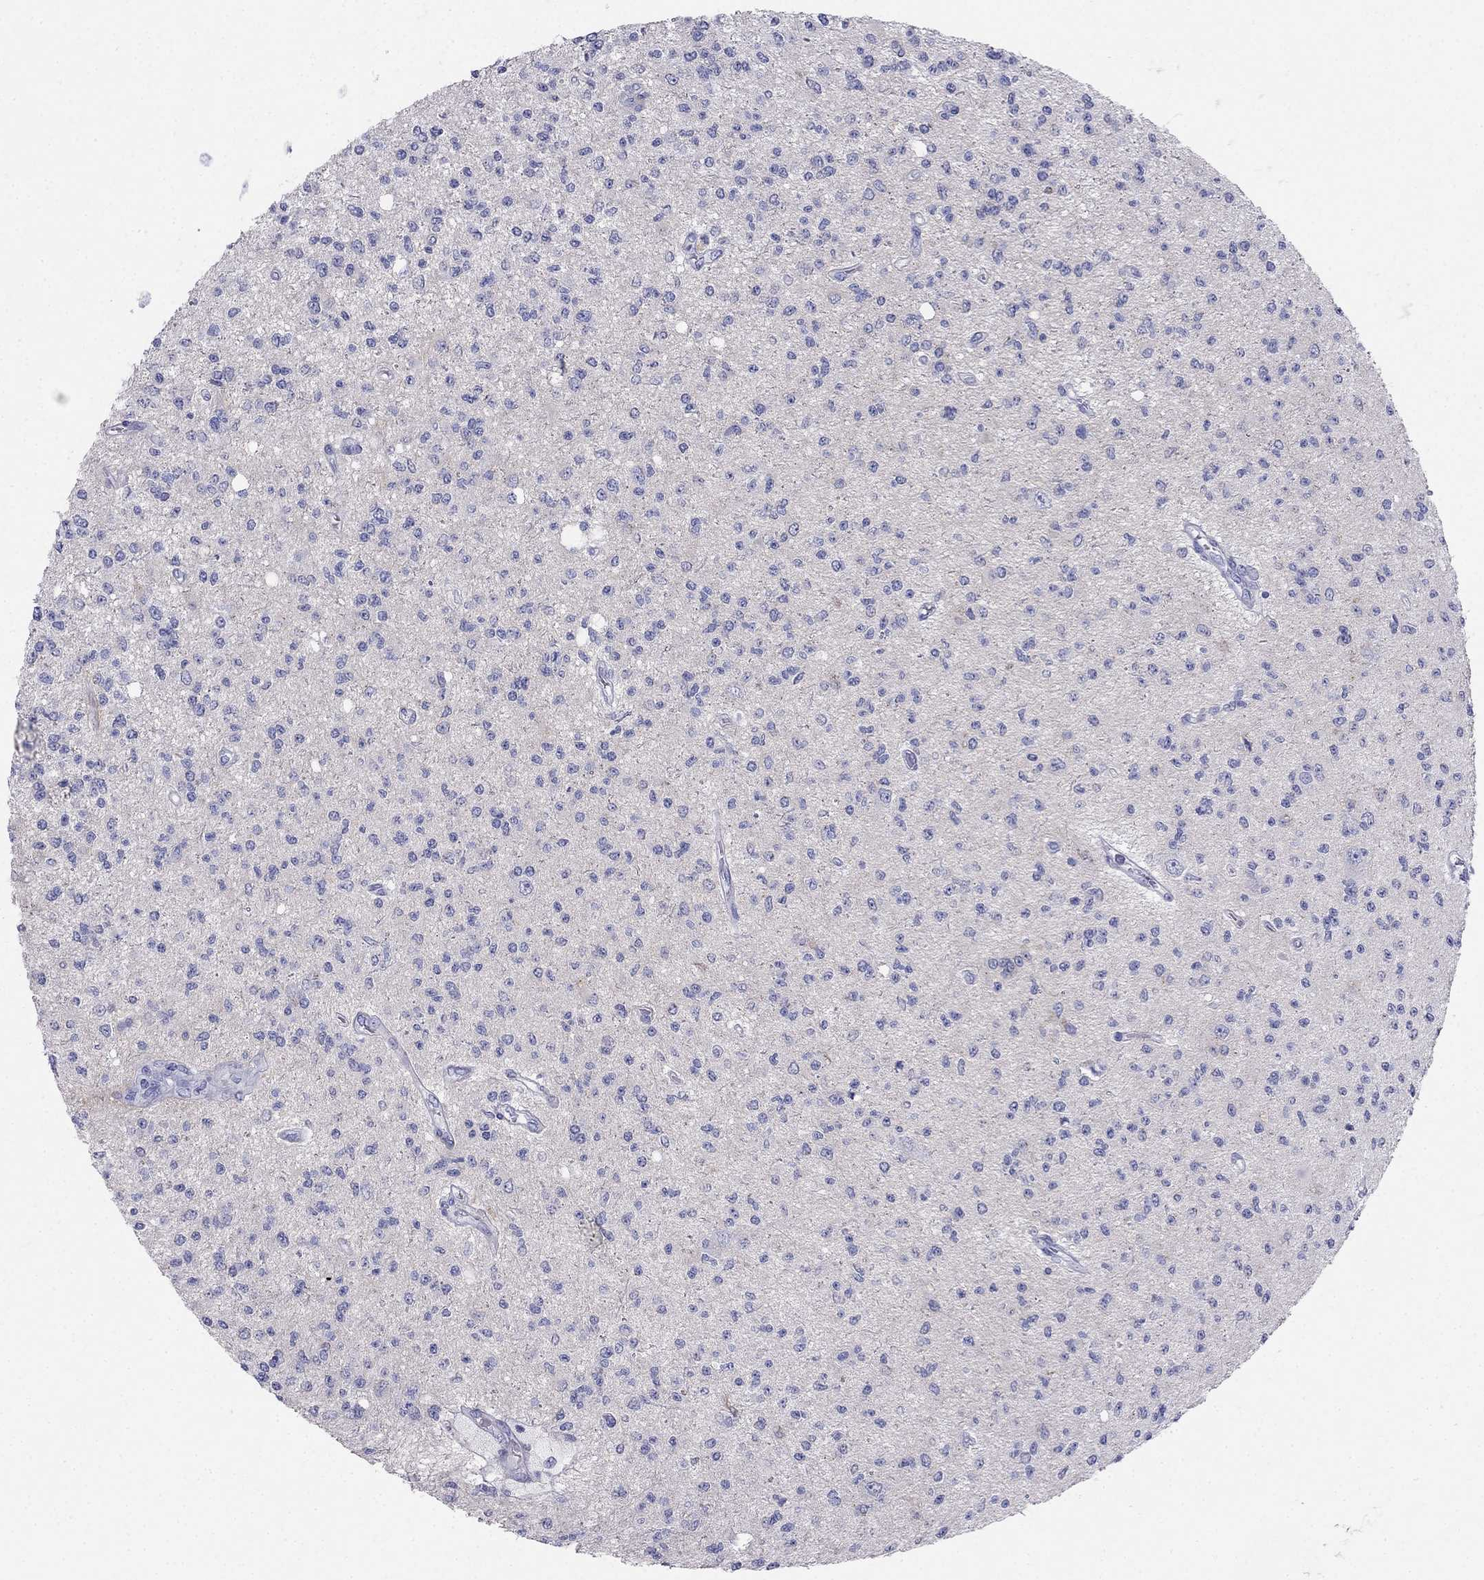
{"staining": {"intensity": "negative", "quantity": "none", "location": "none"}, "tissue": "glioma", "cell_type": "Tumor cells", "image_type": "cancer", "snomed": [{"axis": "morphology", "description": "Glioma, malignant, Low grade"}, {"axis": "topography", "description": "Brain"}], "caption": "Immunohistochemical staining of human malignant glioma (low-grade) shows no significant expression in tumor cells.", "gene": "RFLNA", "patient": {"sex": "male", "age": 67}}